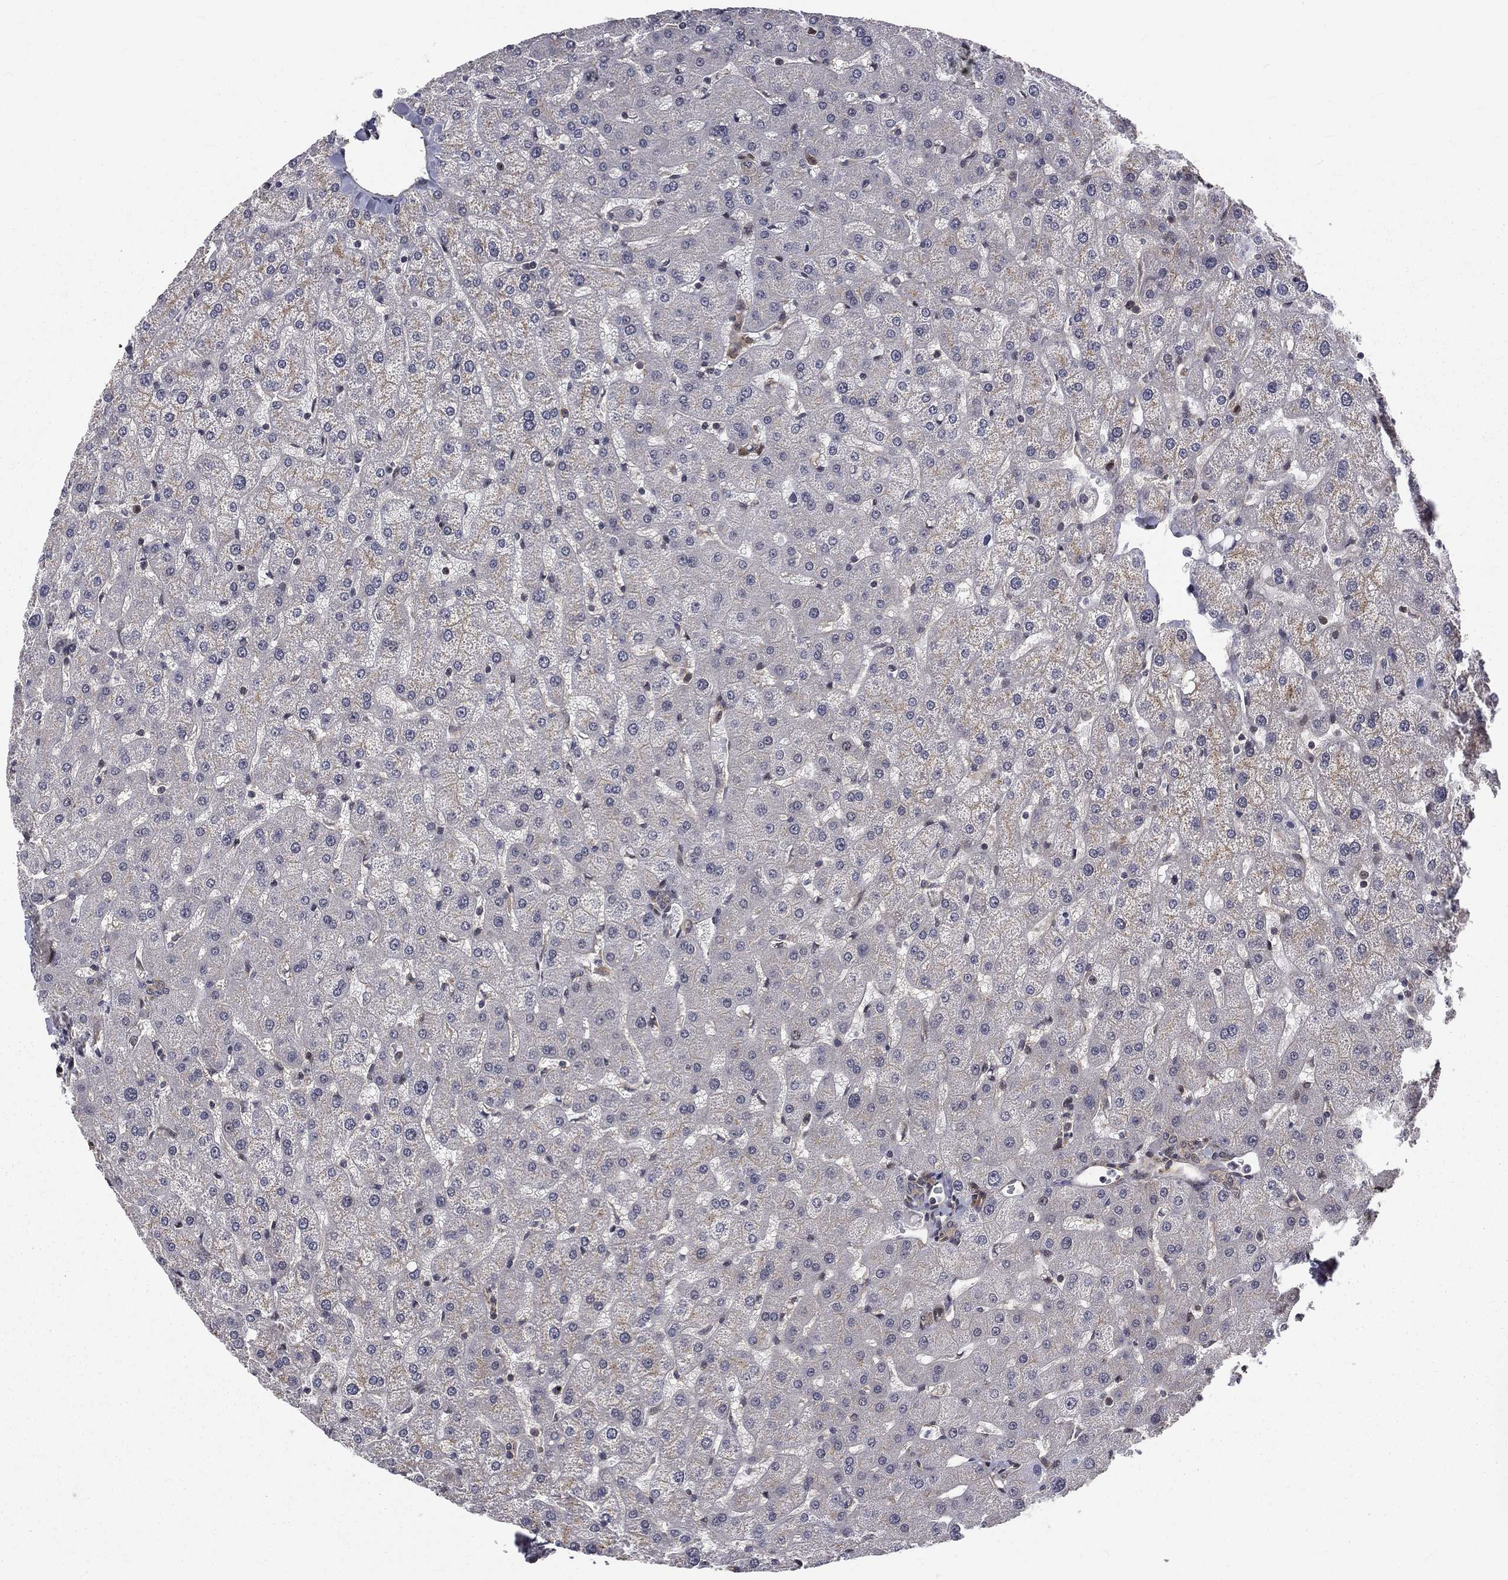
{"staining": {"intensity": "negative", "quantity": "none", "location": "none"}, "tissue": "liver", "cell_type": "Cholangiocytes", "image_type": "normal", "snomed": [{"axis": "morphology", "description": "Normal tissue, NOS"}, {"axis": "topography", "description": "Liver"}], "caption": "Immunohistochemistry (IHC) histopathology image of unremarkable human liver stained for a protein (brown), which displays no expression in cholangiocytes. (Stains: DAB (3,3'-diaminobenzidine) immunohistochemistry with hematoxylin counter stain, Microscopy: brightfield microscopy at high magnification).", "gene": "ARL3", "patient": {"sex": "female", "age": 50}}